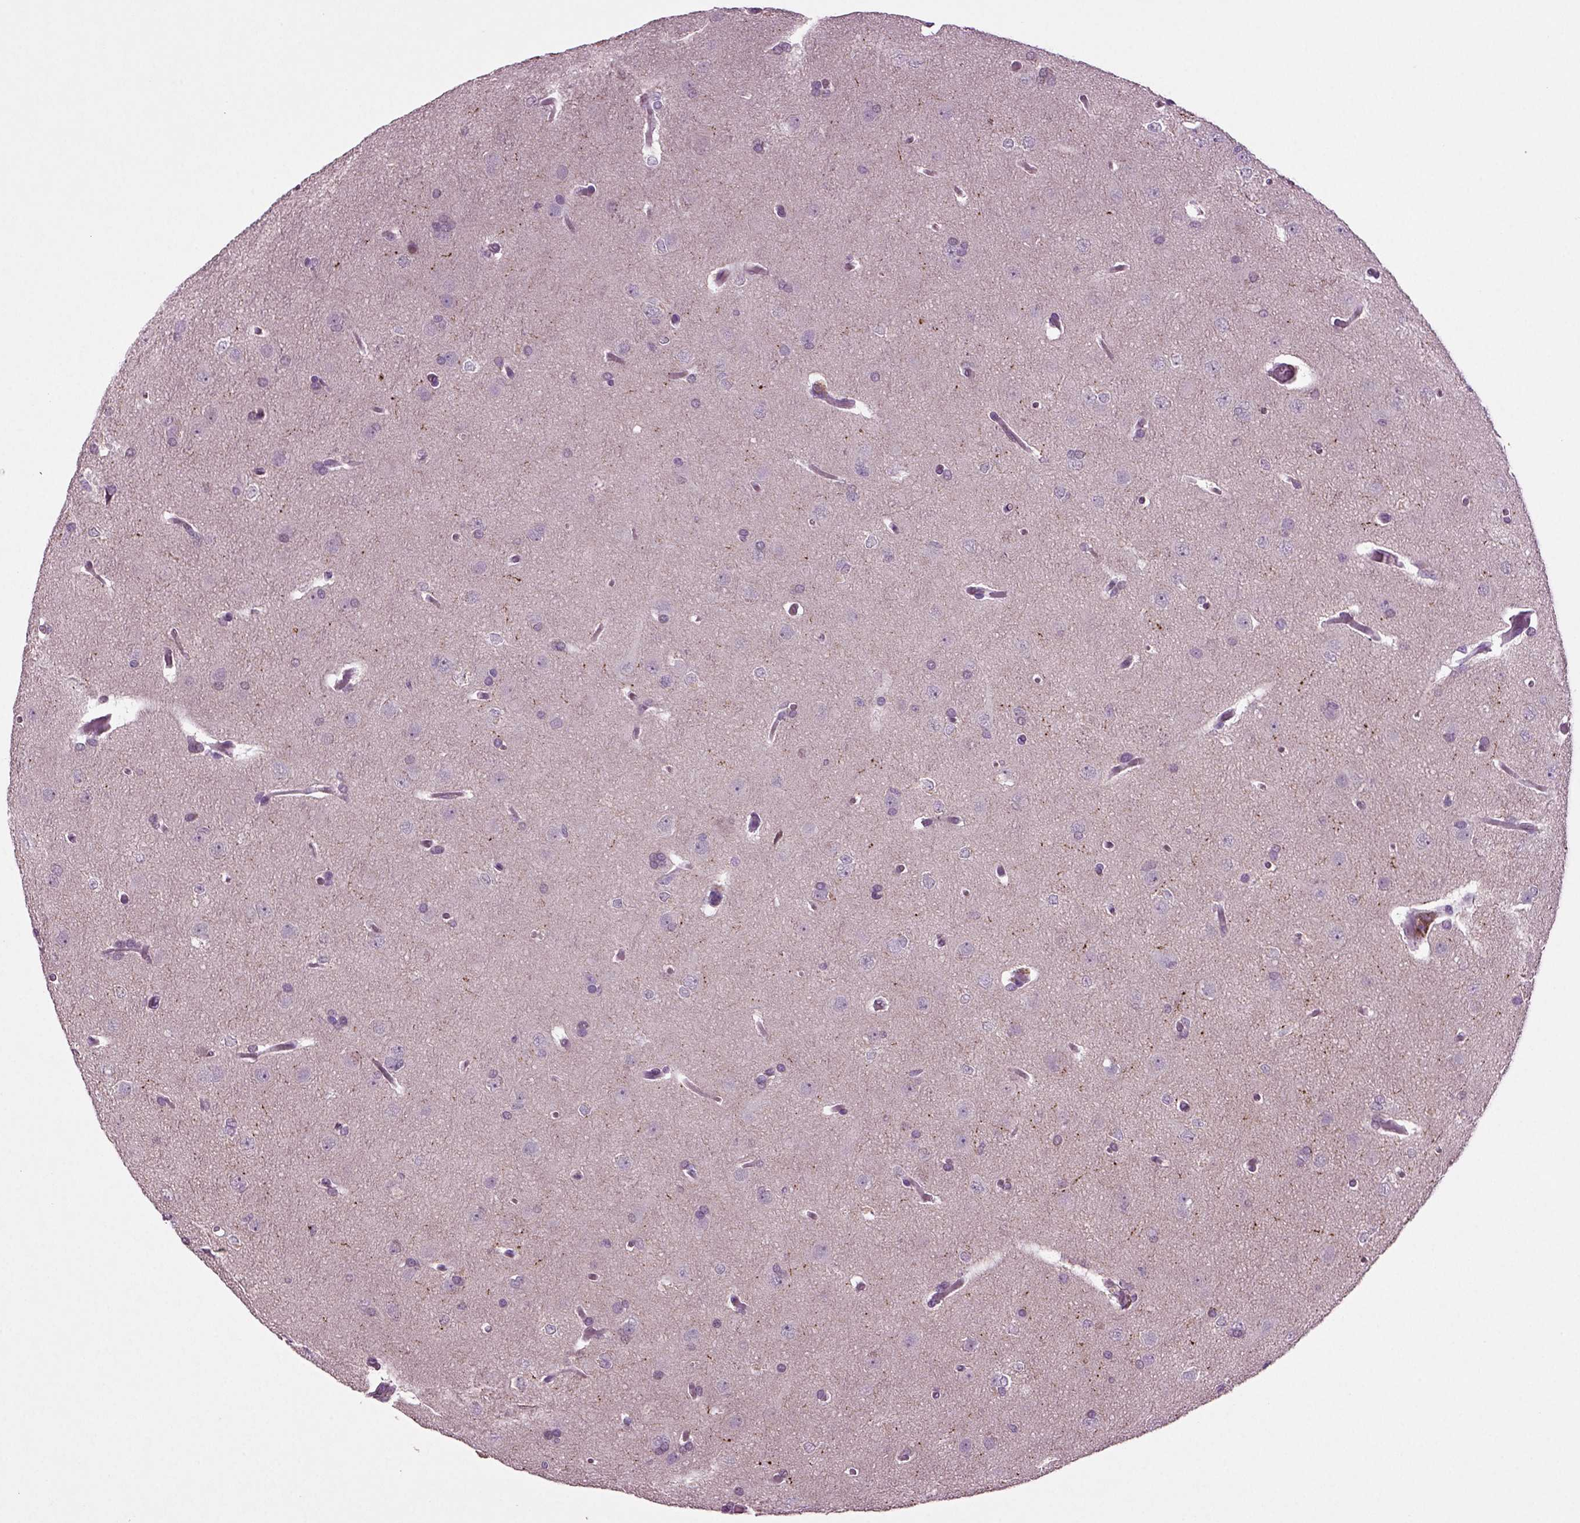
{"staining": {"intensity": "negative", "quantity": "none", "location": "none"}, "tissue": "glioma", "cell_type": "Tumor cells", "image_type": "cancer", "snomed": [{"axis": "morphology", "description": "Glioma, malignant, Low grade"}, {"axis": "topography", "description": "Brain"}], "caption": "An image of human malignant glioma (low-grade) is negative for staining in tumor cells.", "gene": "SLC17A6", "patient": {"sex": "female", "age": 32}}